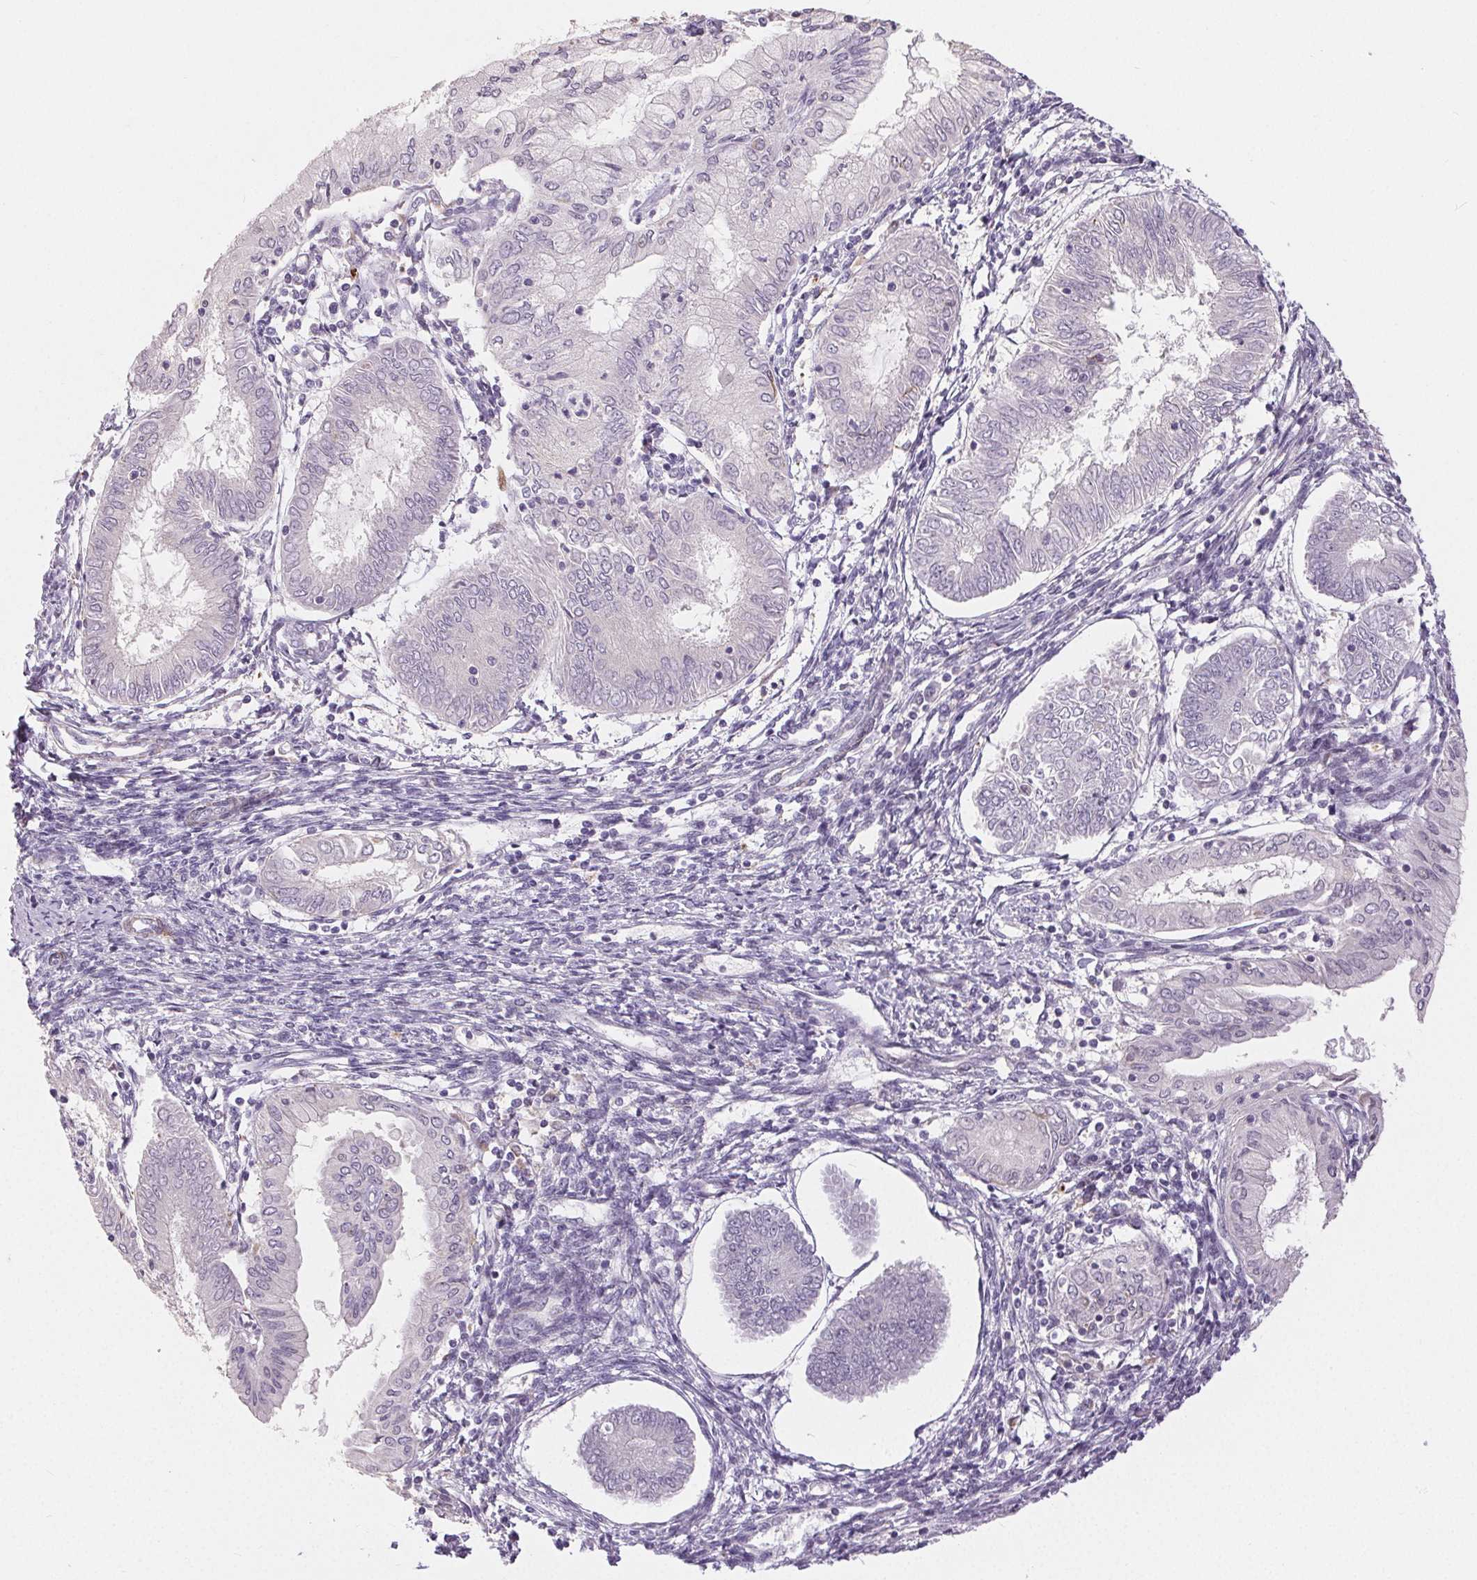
{"staining": {"intensity": "negative", "quantity": "none", "location": "none"}, "tissue": "endometrial cancer", "cell_type": "Tumor cells", "image_type": "cancer", "snomed": [{"axis": "morphology", "description": "Adenocarcinoma, NOS"}, {"axis": "topography", "description": "Endometrium"}], "caption": "Immunohistochemical staining of human adenocarcinoma (endometrial) reveals no significant expression in tumor cells.", "gene": "RPGRIP1", "patient": {"sex": "female", "age": 68}}